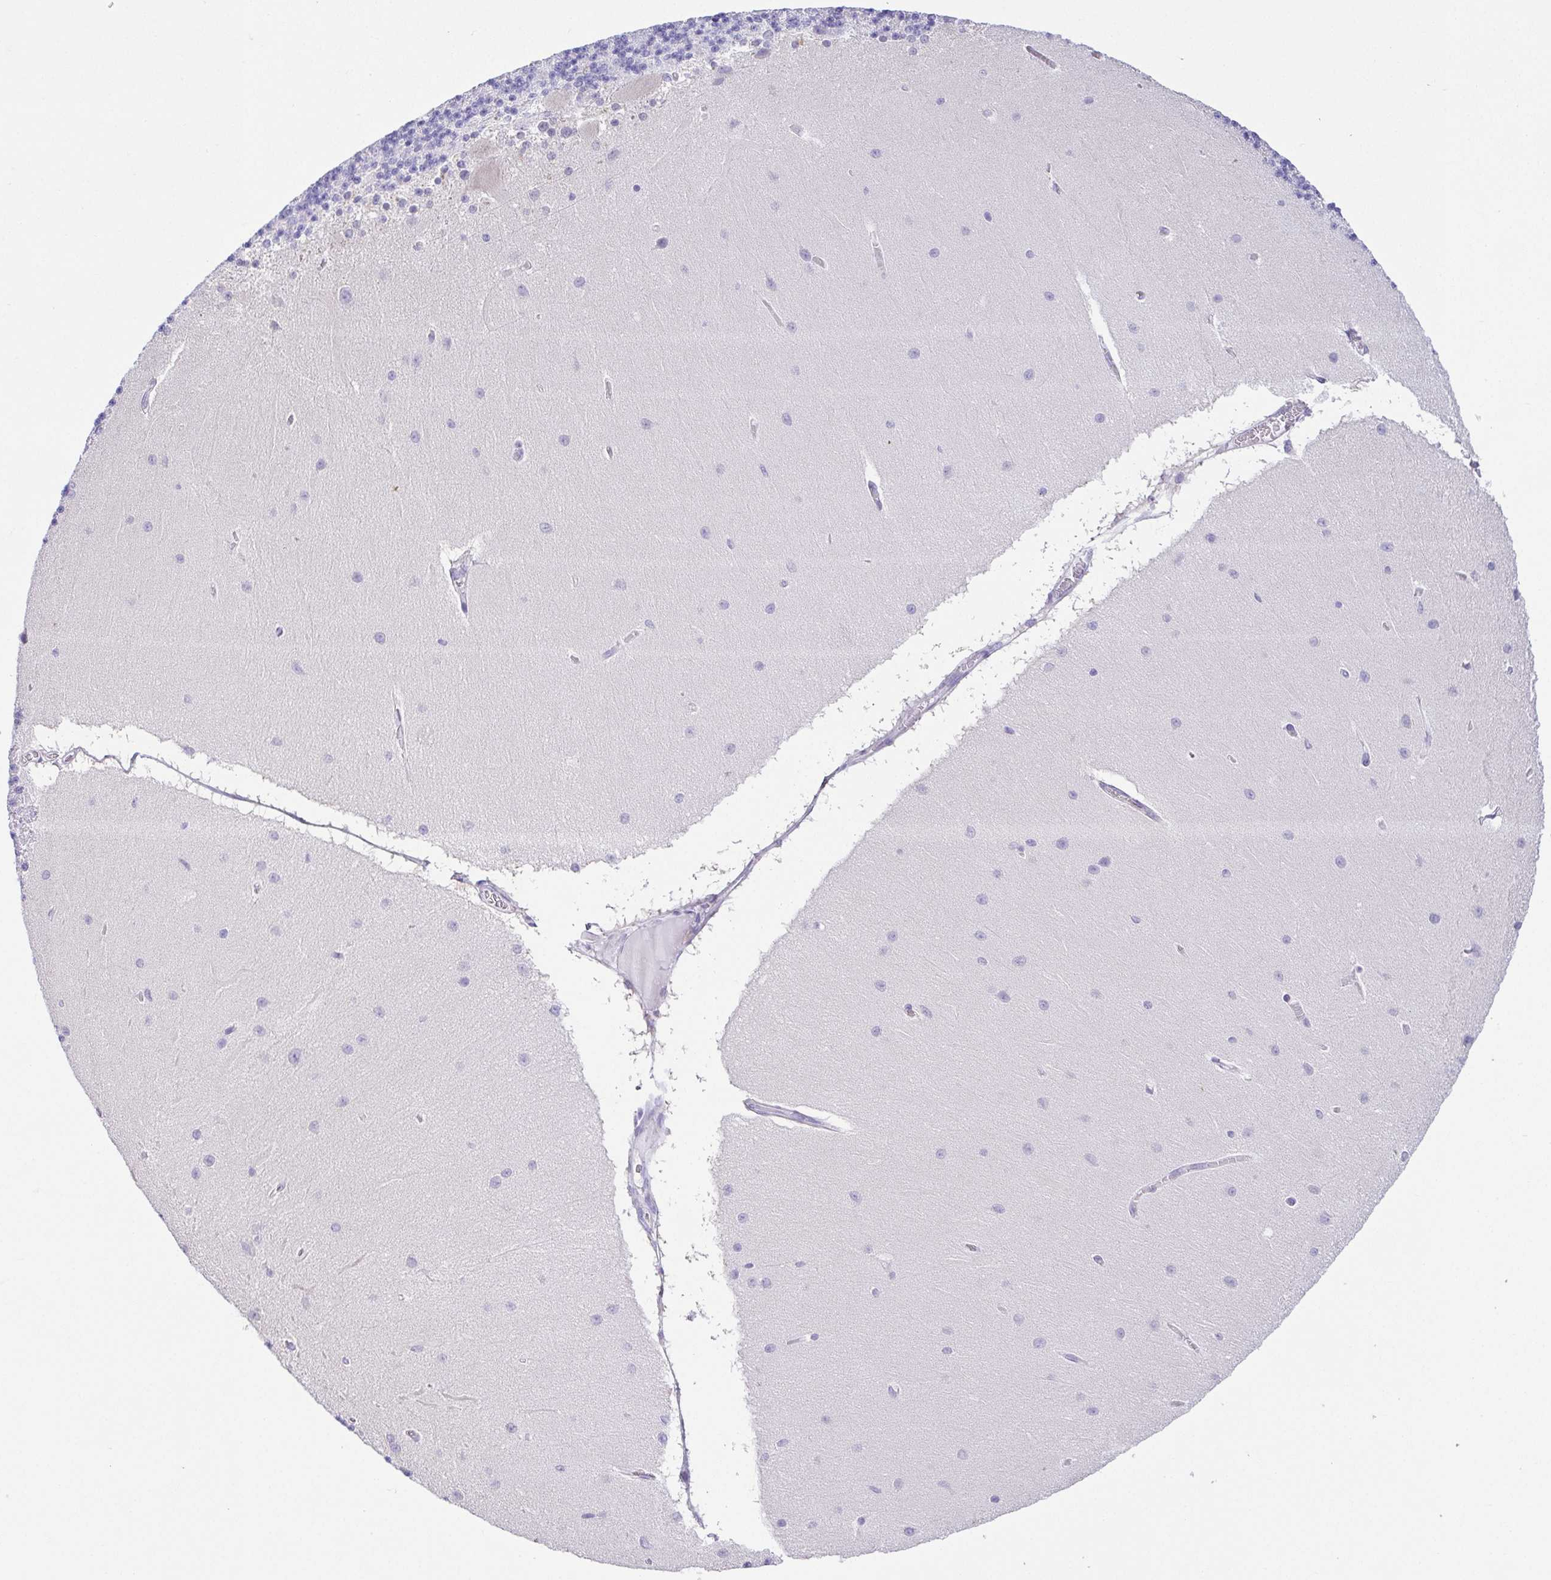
{"staining": {"intensity": "negative", "quantity": "none", "location": "none"}, "tissue": "cerebellum", "cell_type": "Cells in granular layer", "image_type": "normal", "snomed": [{"axis": "morphology", "description": "Normal tissue, NOS"}, {"axis": "topography", "description": "Cerebellum"}], "caption": "Cells in granular layer show no significant protein positivity in benign cerebellum. The staining is performed using DAB brown chromogen with nuclei counter-stained in using hematoxylin.", "gene": "LUZP4", "patient": {"sex": "female", "age": 54}}